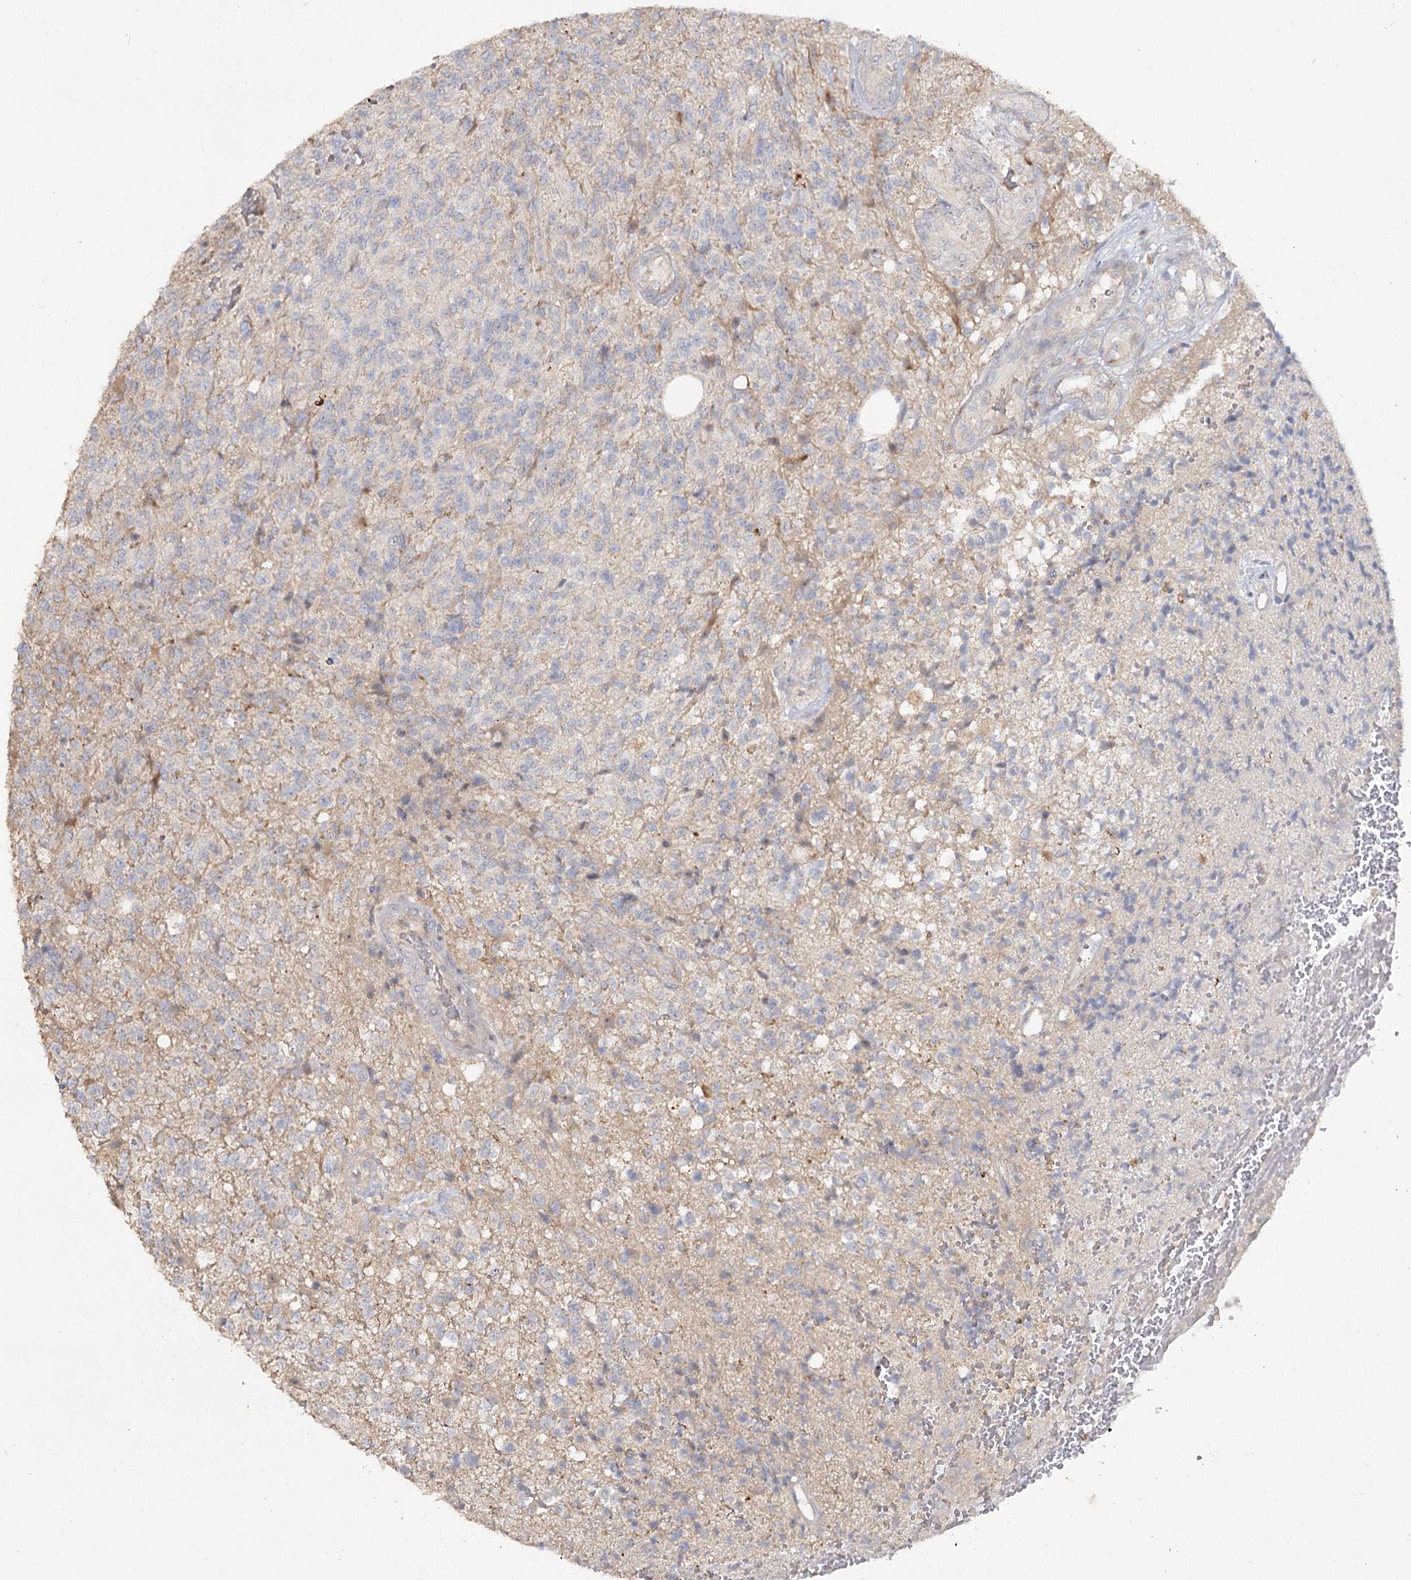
{"staining": {"intensity": "negative", "quantity": "none", "location": "none"}, "tissue": "glioma", "cell_type": "Tumor cells", "image_type": "cancer", "snomed": [{"axis": "morphology", "description": "Glioma, malignant, High grade"}, {"axis": "topography", "description": "Brain"}], "caption": "A micrograph of glioma stained for a protein exhibits no brown staining in tumor cells. (DAB (3,3'-diaminobenzidine) immunohistochemistry (IHC) with hematoxylin counter stain).", "gene": "ANGPTL5", "patient": {"sex": "male", "age": 56}}